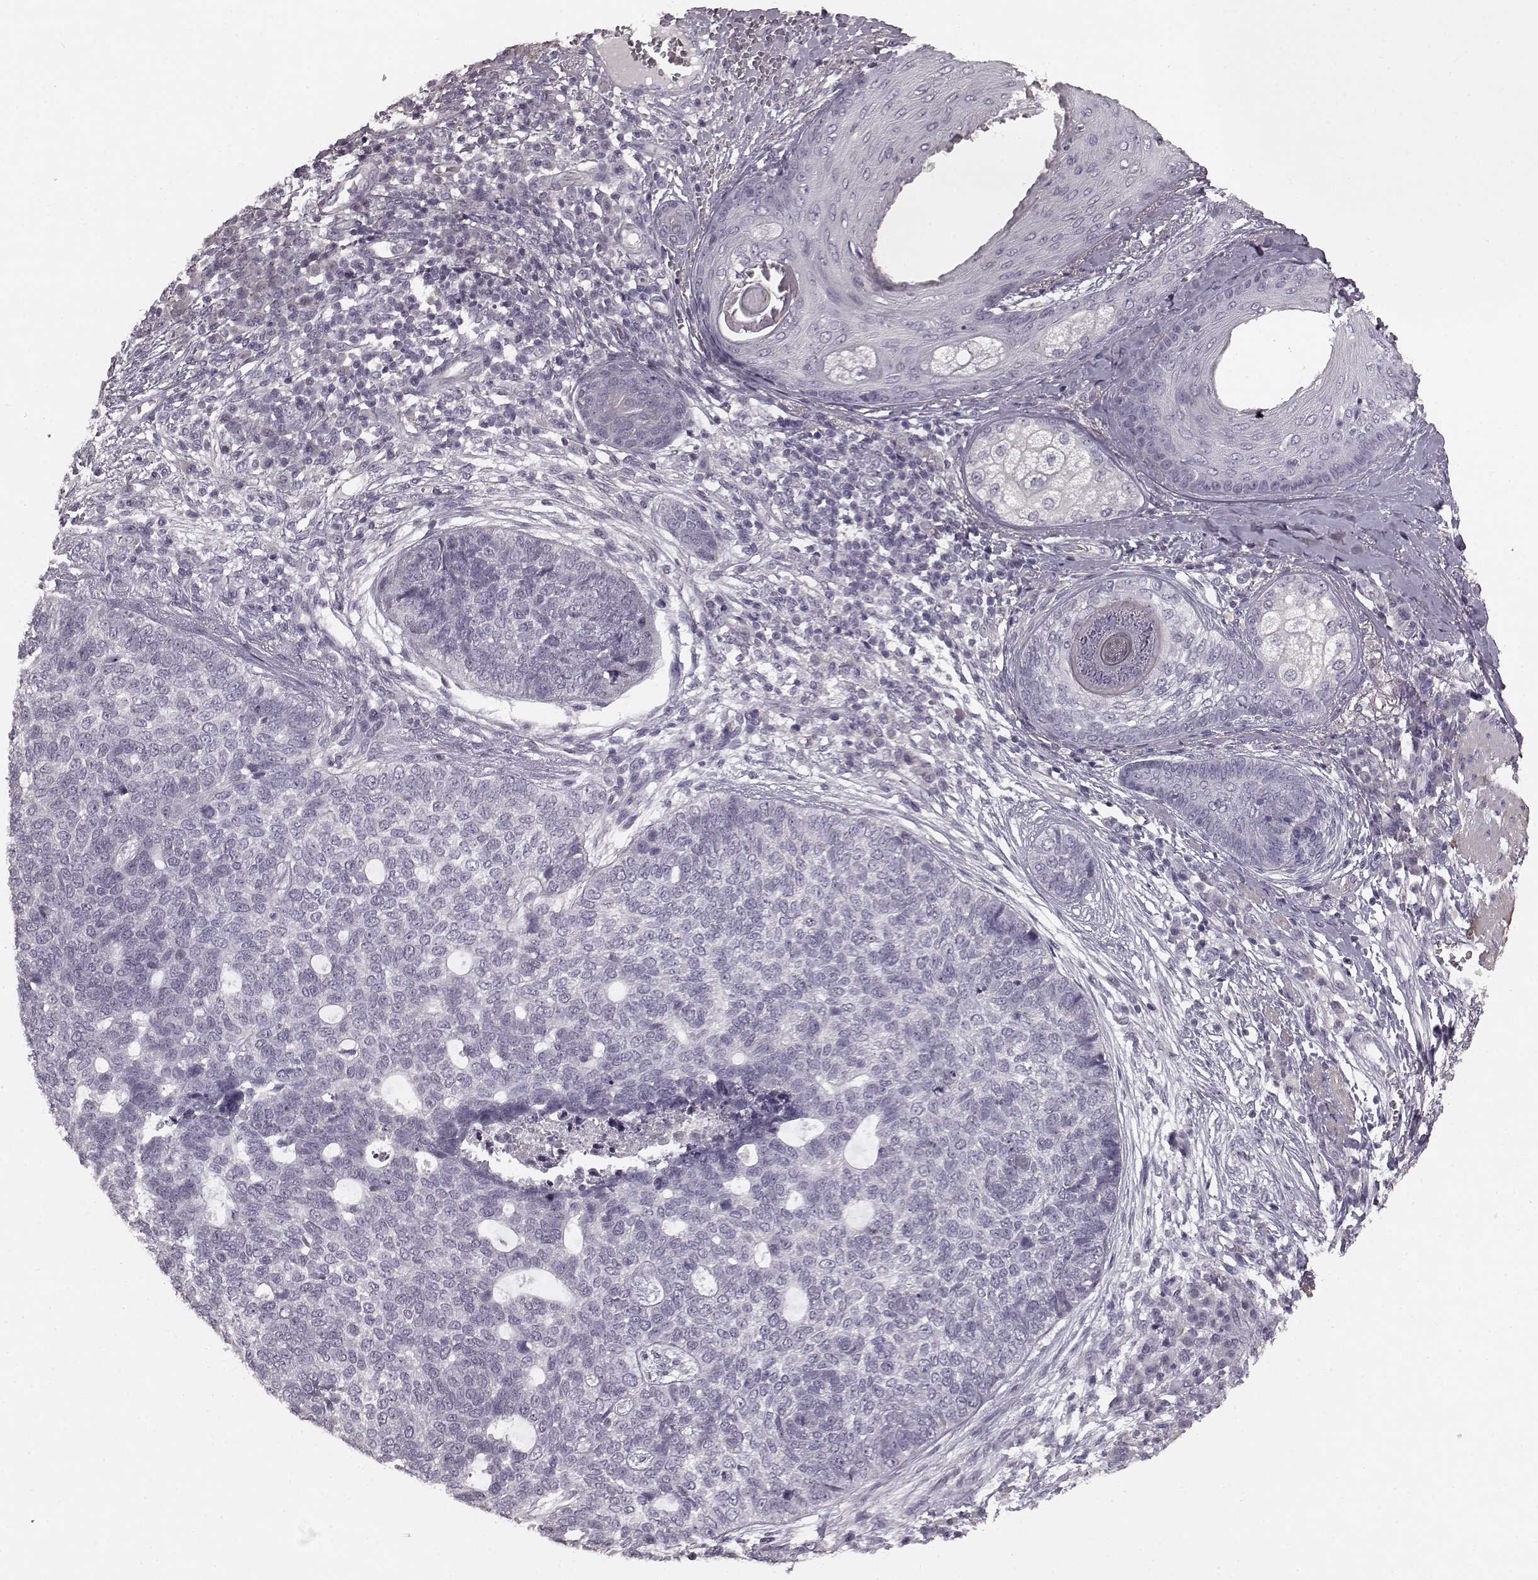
{"staining": {"intensity": "negative", "quantity": "none", "location": "none"}, "tissue": "skin cancer", "cell_type": "Tumor cells", "image_type": "cancer", "snomed": [{"axis": "morphology", "description": "Basal cell carcinoma"}, {"axis": "topography", "description": "Skin"}], "caption": "Micrograph shows no significant protein expression in tumor cells of skin basal cell carcinoma. Nuclei are stained in blue.", "gene": "RIT2", "patient": {"sex": "female", "age": 69}}